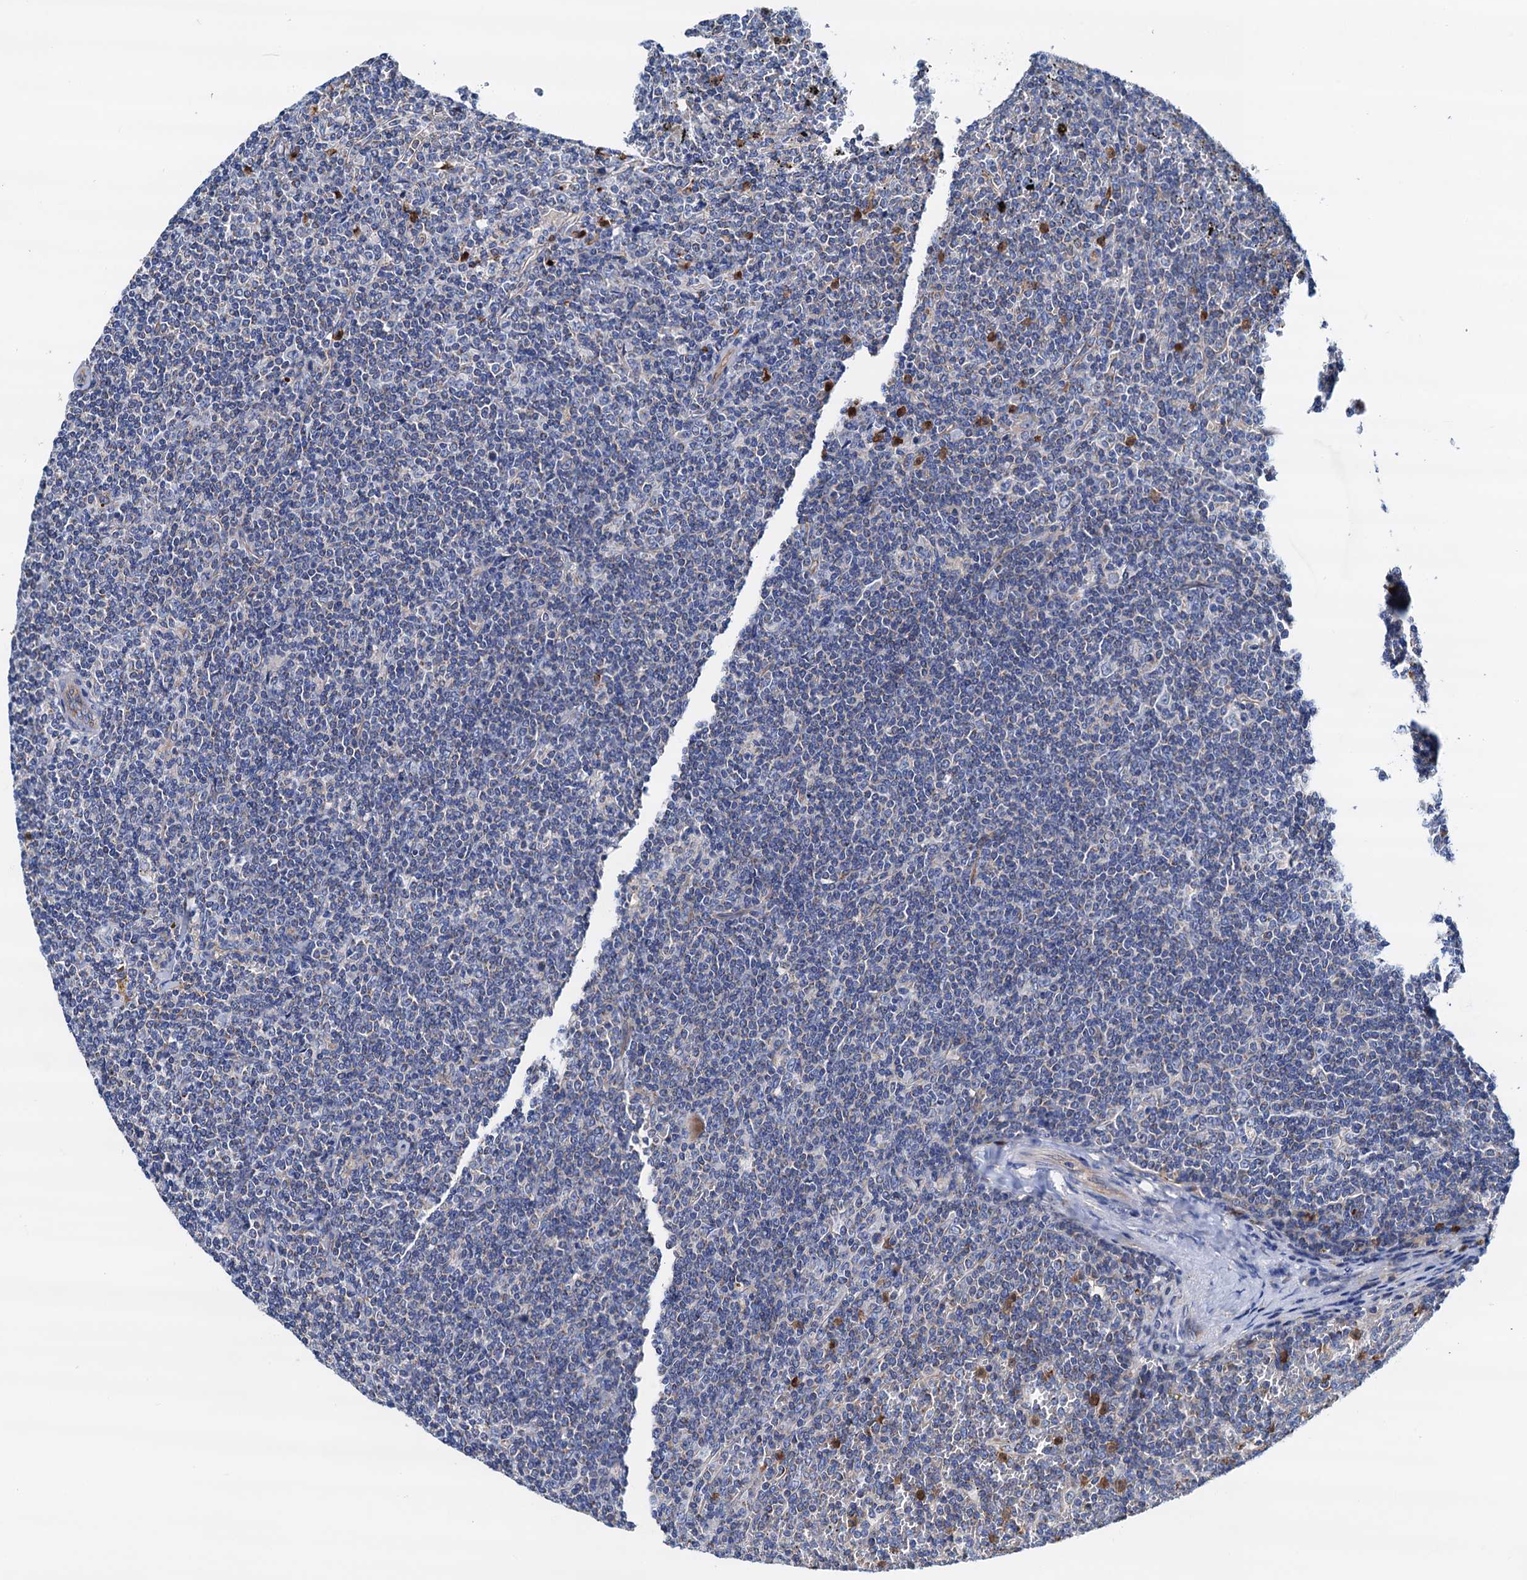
{"staining": {"intensity": "negative", "quantity": "none", "location": "none"}, "tissue": "lymphoma", "cell_type": "Tumor cells", "image_type": "cancer", "snomed": [{"axis": "morphology", "description": "Malignant lymphoma, non-Hodgkin's type, Low grade"}, {"axis": "topography", "description": "Spleen"}], "caption": "The micrograph shows no staining of tumor cells in low-grade malignant lymphoma, non-Hodgkin's type. (Immunohistochemistry, brightfield microscopy, high magnification).", "gene": "RASSF9", "patient": {"sex": "female", "age": 19}}